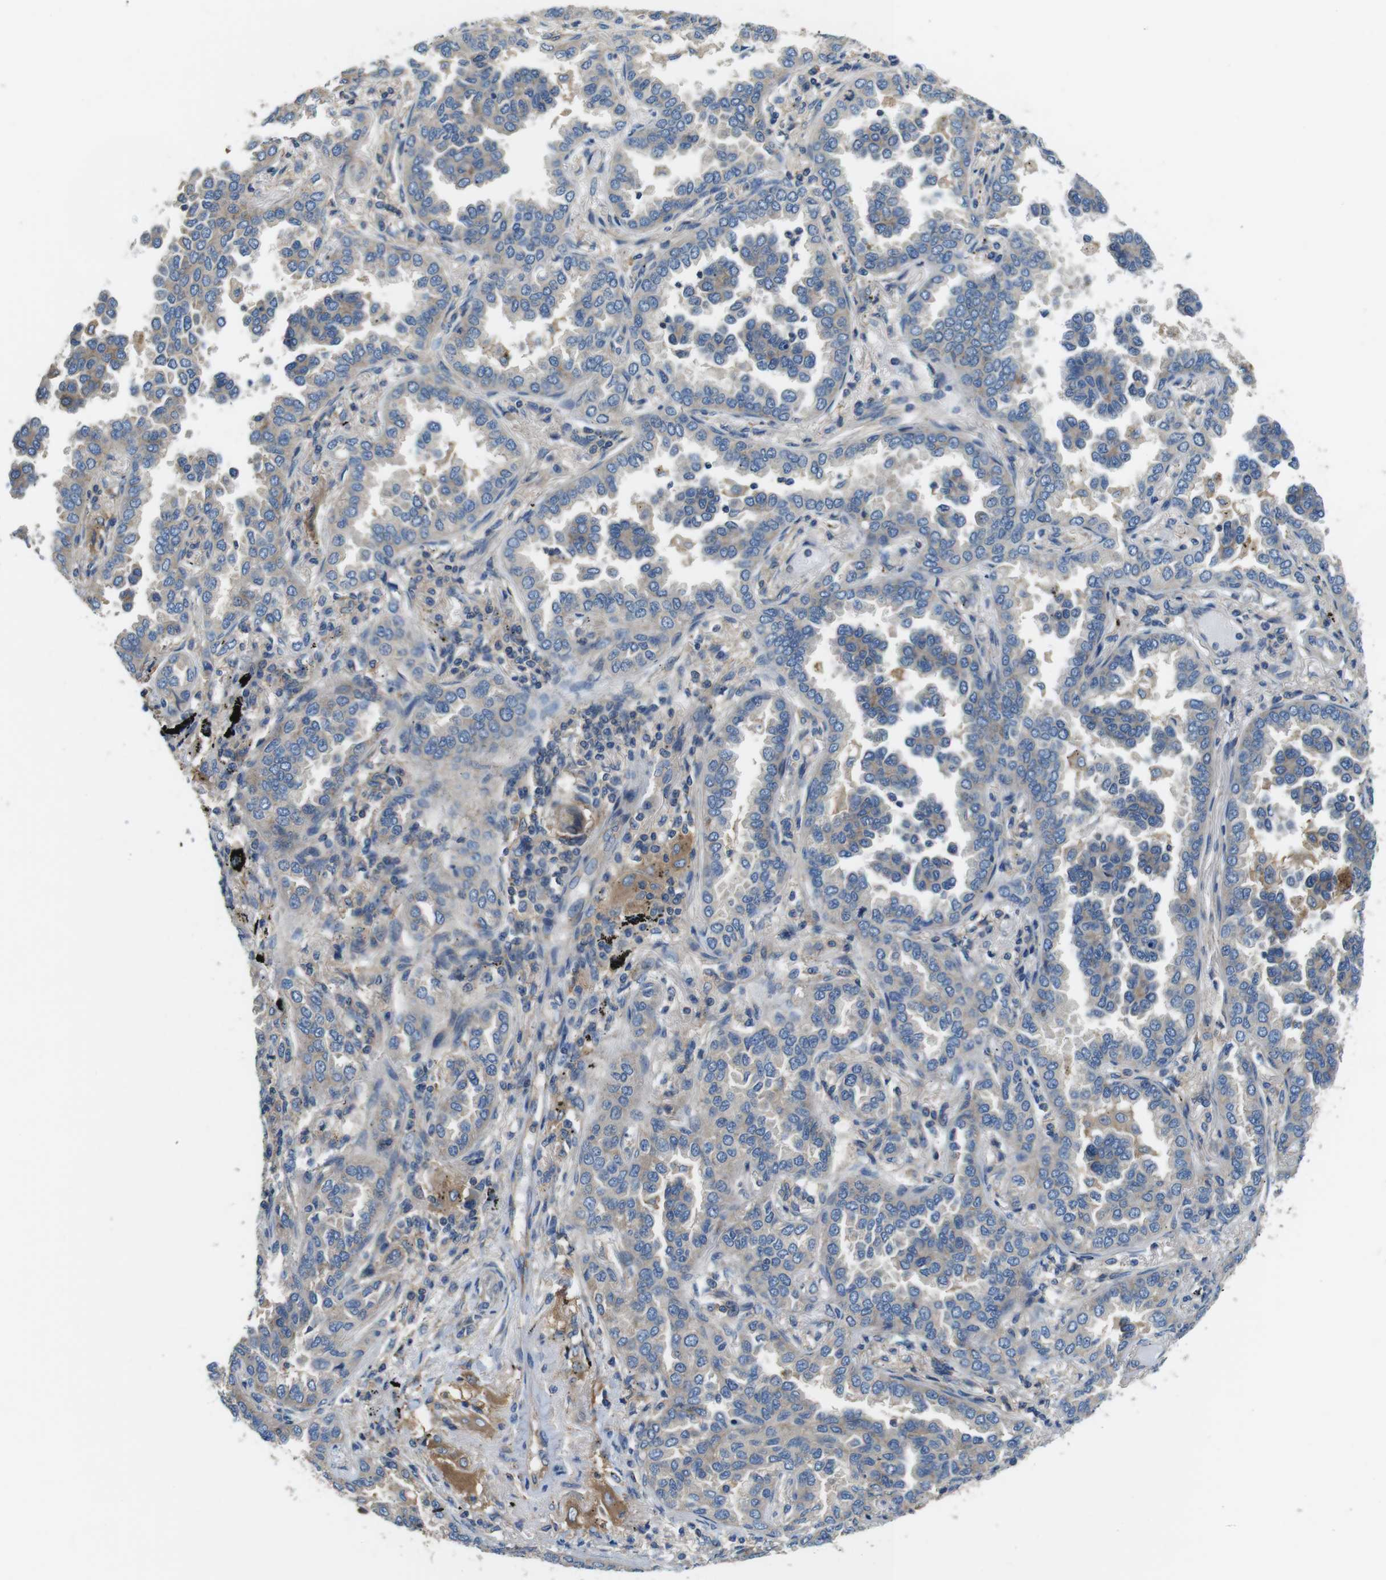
{"staining": {"intensity": "moderate", "quantity": ">75%", "location": "cytoplasmic/membranous"}, "tissue": "lung cancer", "cell_type": "Tumor cells", "image_type": "cancer", "snomed": [{"axis": "morphology", "description": "Normal tissue, NOS"}, {"axis": "morphology", "description": "Adenocarcinoma, NOS"}, {"axis": "topography", "description": "Lung"}], "caption": "Adenocarcinoma (lung) stained for a protein (brown) reveals moderate cytoplasmic/membranous positive staining in approximately >75% of tumor cells.", "gene": "DENND4C", "patient": {"sex": "male", "age": 59}}